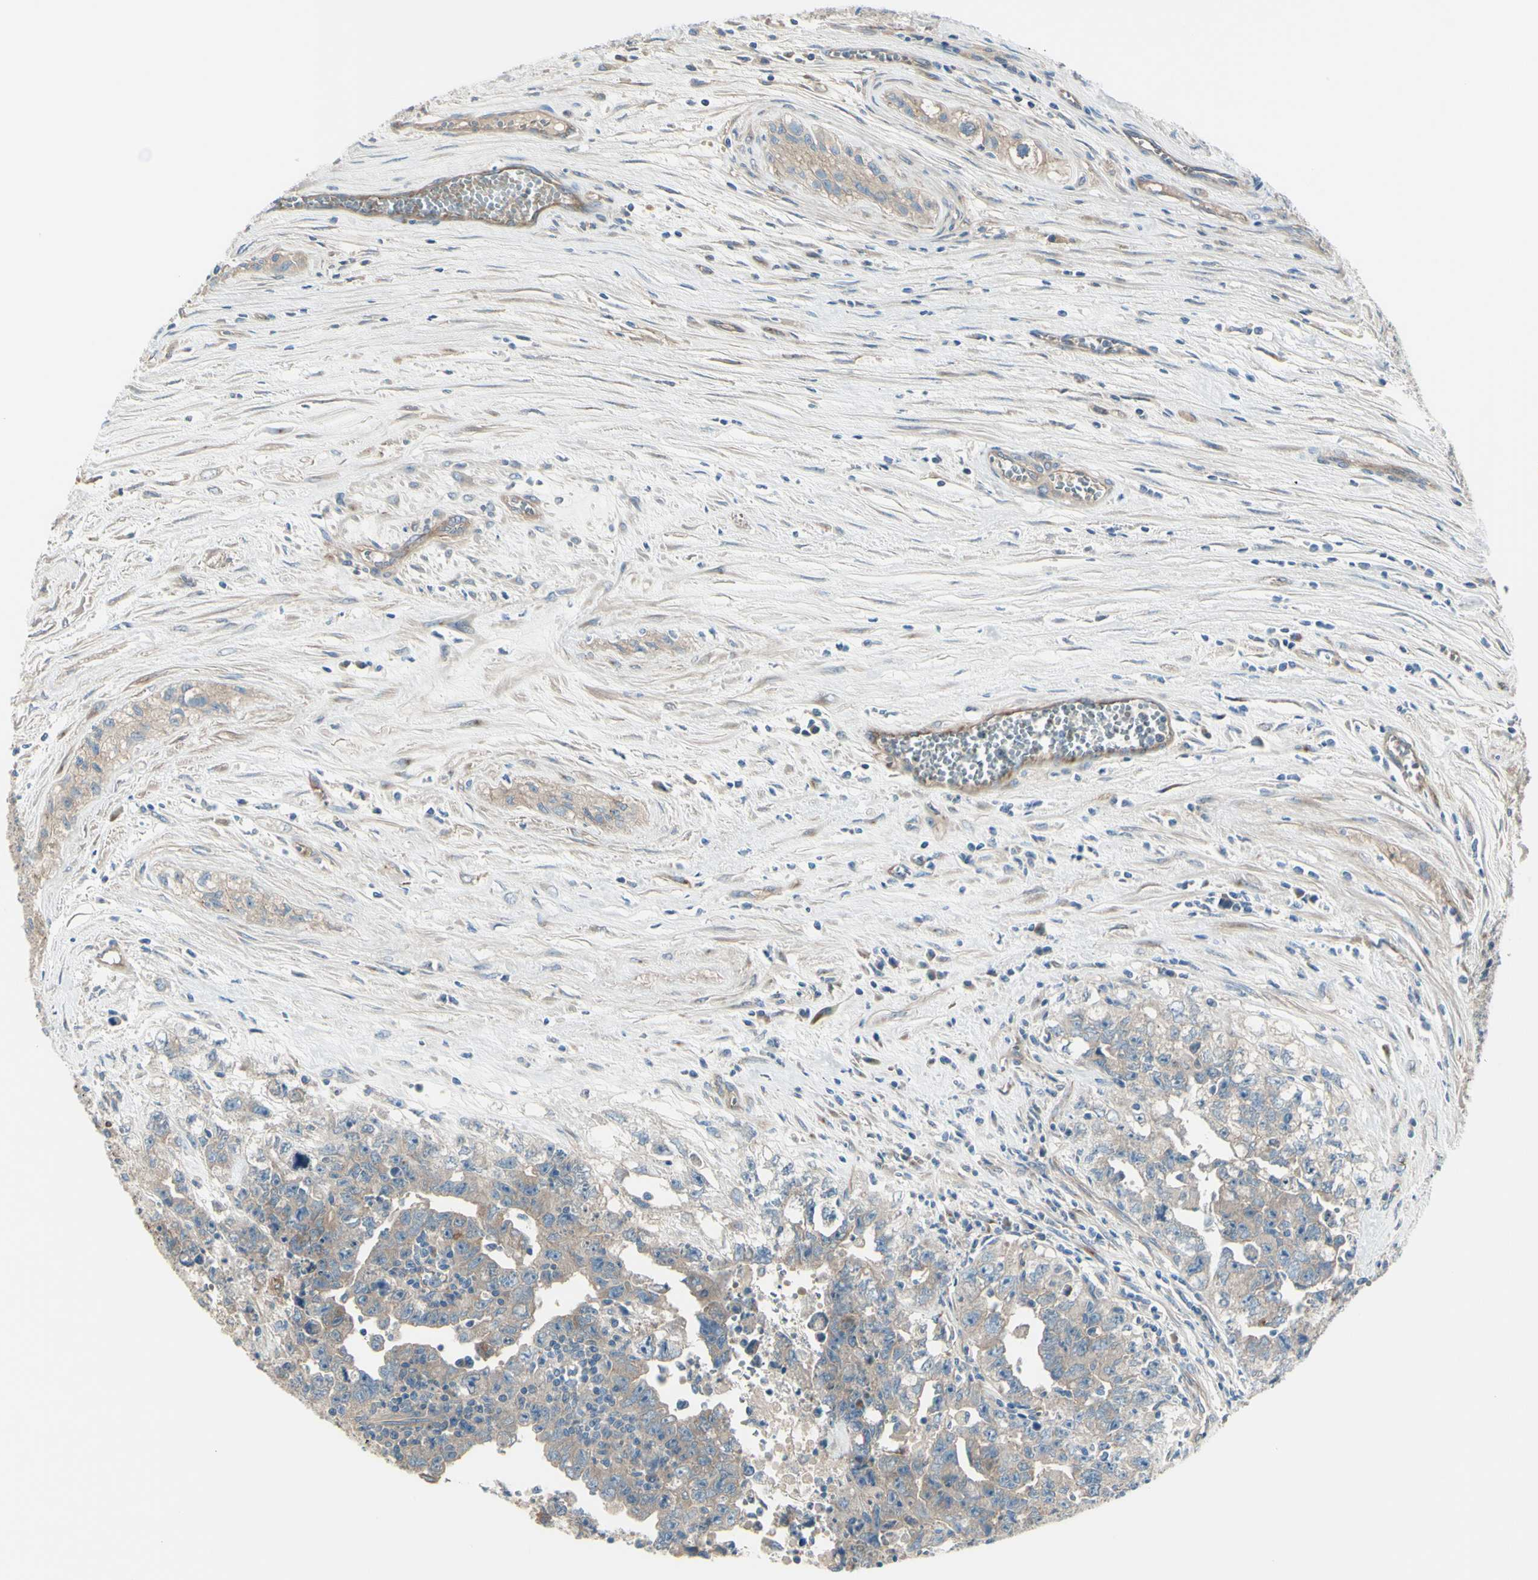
{"staining": {"intensity": "weak", "quantity": ">75%", "location": "cytoplasmic/membranous"}, "tissue": "testis cancer", "cell_type": "Tumor cells", "image_type": "cancer", "snomed": [{"axis": "morphology", "description": "Carcinoma, Embryonal, NOS"}, {"axis": "topography", "description": "Testis"}], "caption": "Embryonal carcinoma (testis) stained with DAB IHC displays low levels of weak cytoplasmic/membranous expression in approximately >75% of tumor cells.", "gene": "PCDHGA2", "patient": {"sex": "male", "age": 28}}